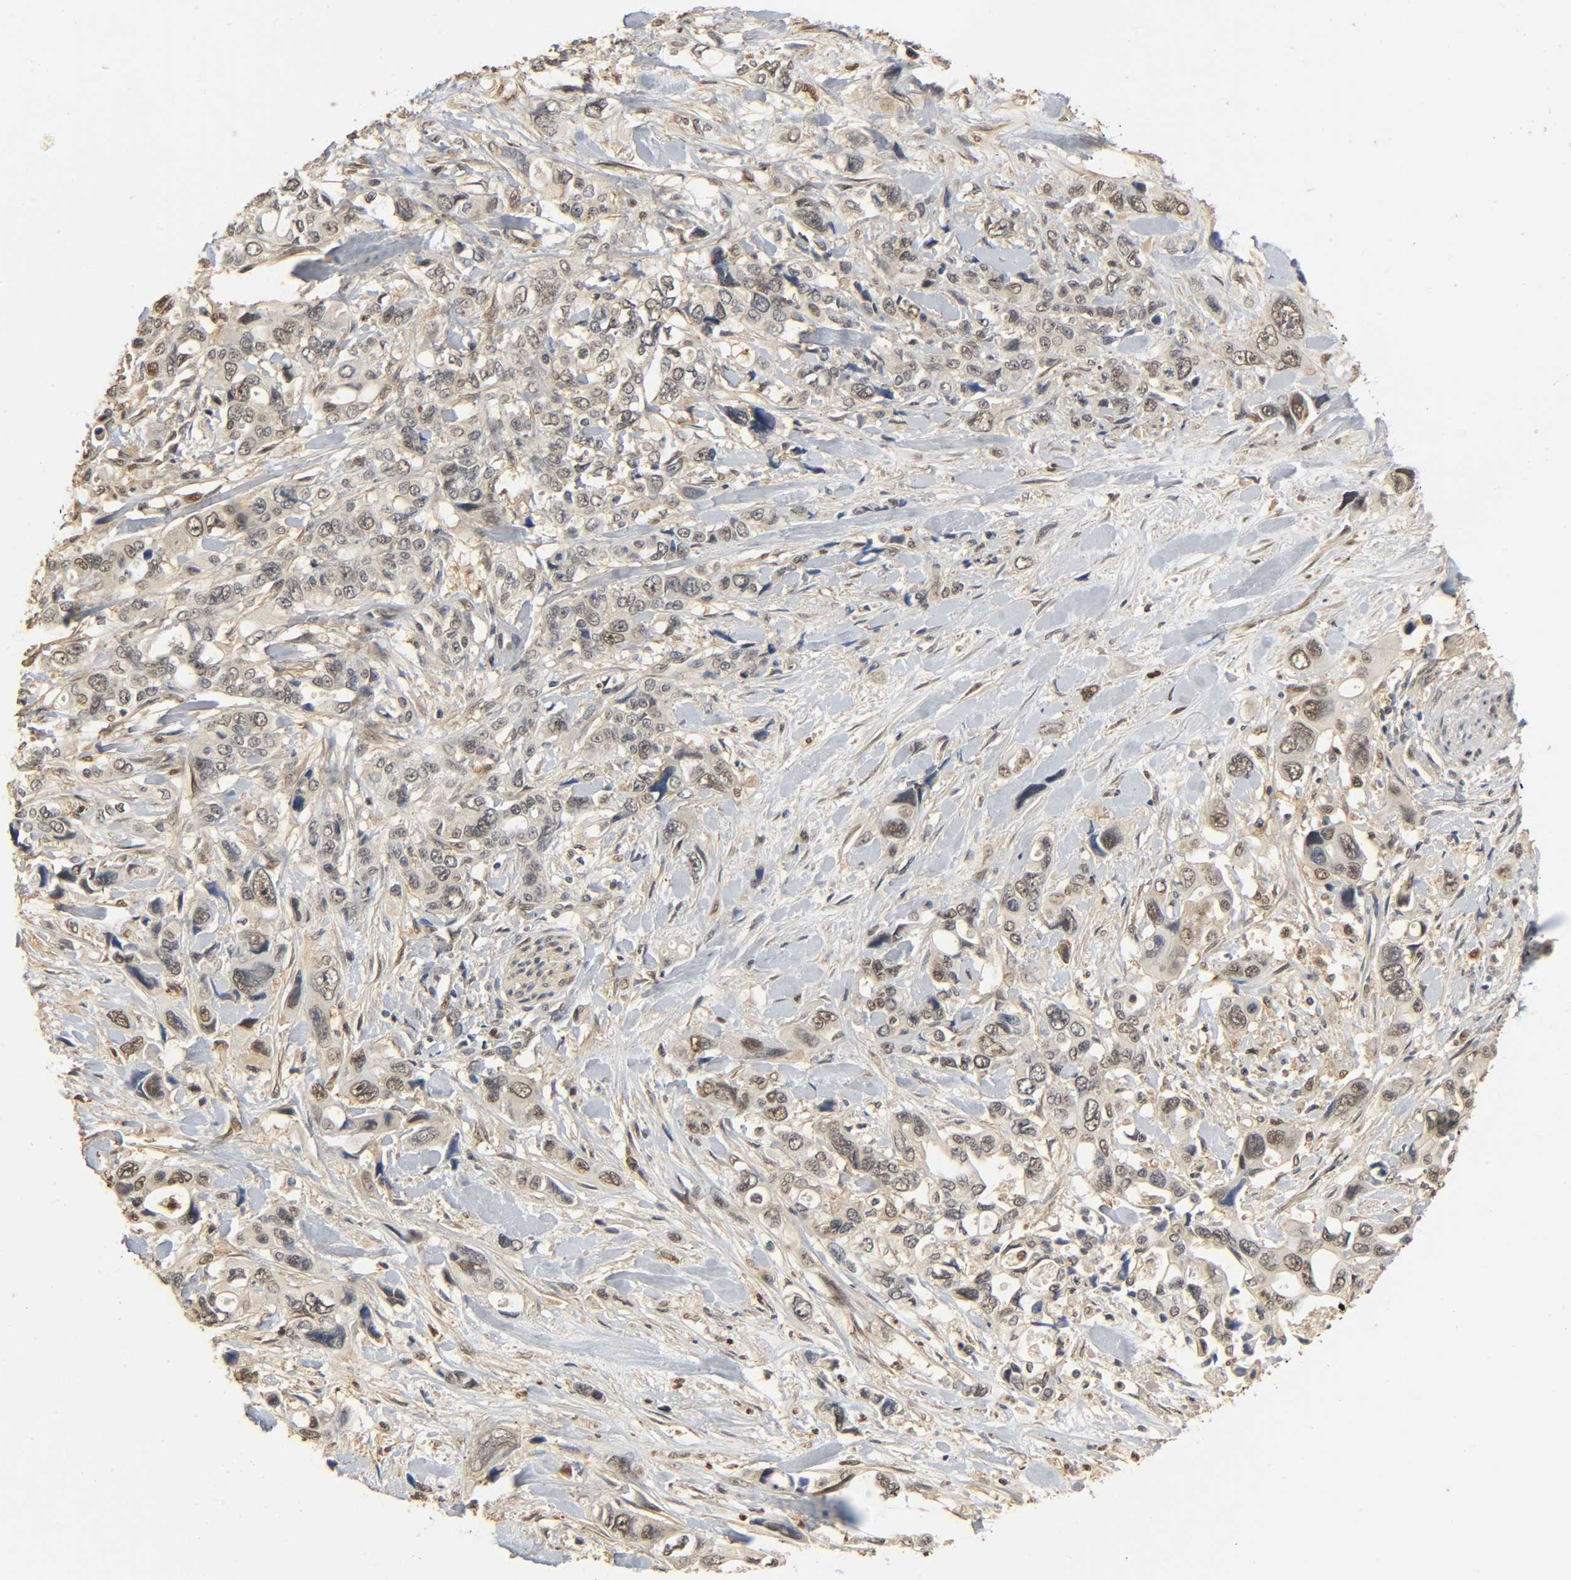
{"staining": {"intensity": "weak", "quantity": "25%-75%", "location": "cytoplasmic/membranous"}, "tissue": "pancreatic cancer", "cell_type": "Tumor cells", "image_type": "cancer", "snomed": [{"axis": "morphology", "description": "Adenocarcinoma, NOS"}, {"axis": "topography", "description": "Pancreas"}], "caption": "A brown stain shows weak cytoplasmic/membranous expression of a protein in human pancreatic adenocarcinoma tumor cells.", "gene": "ZFPM2", "patient": {"sex": "male", "age": 46}}